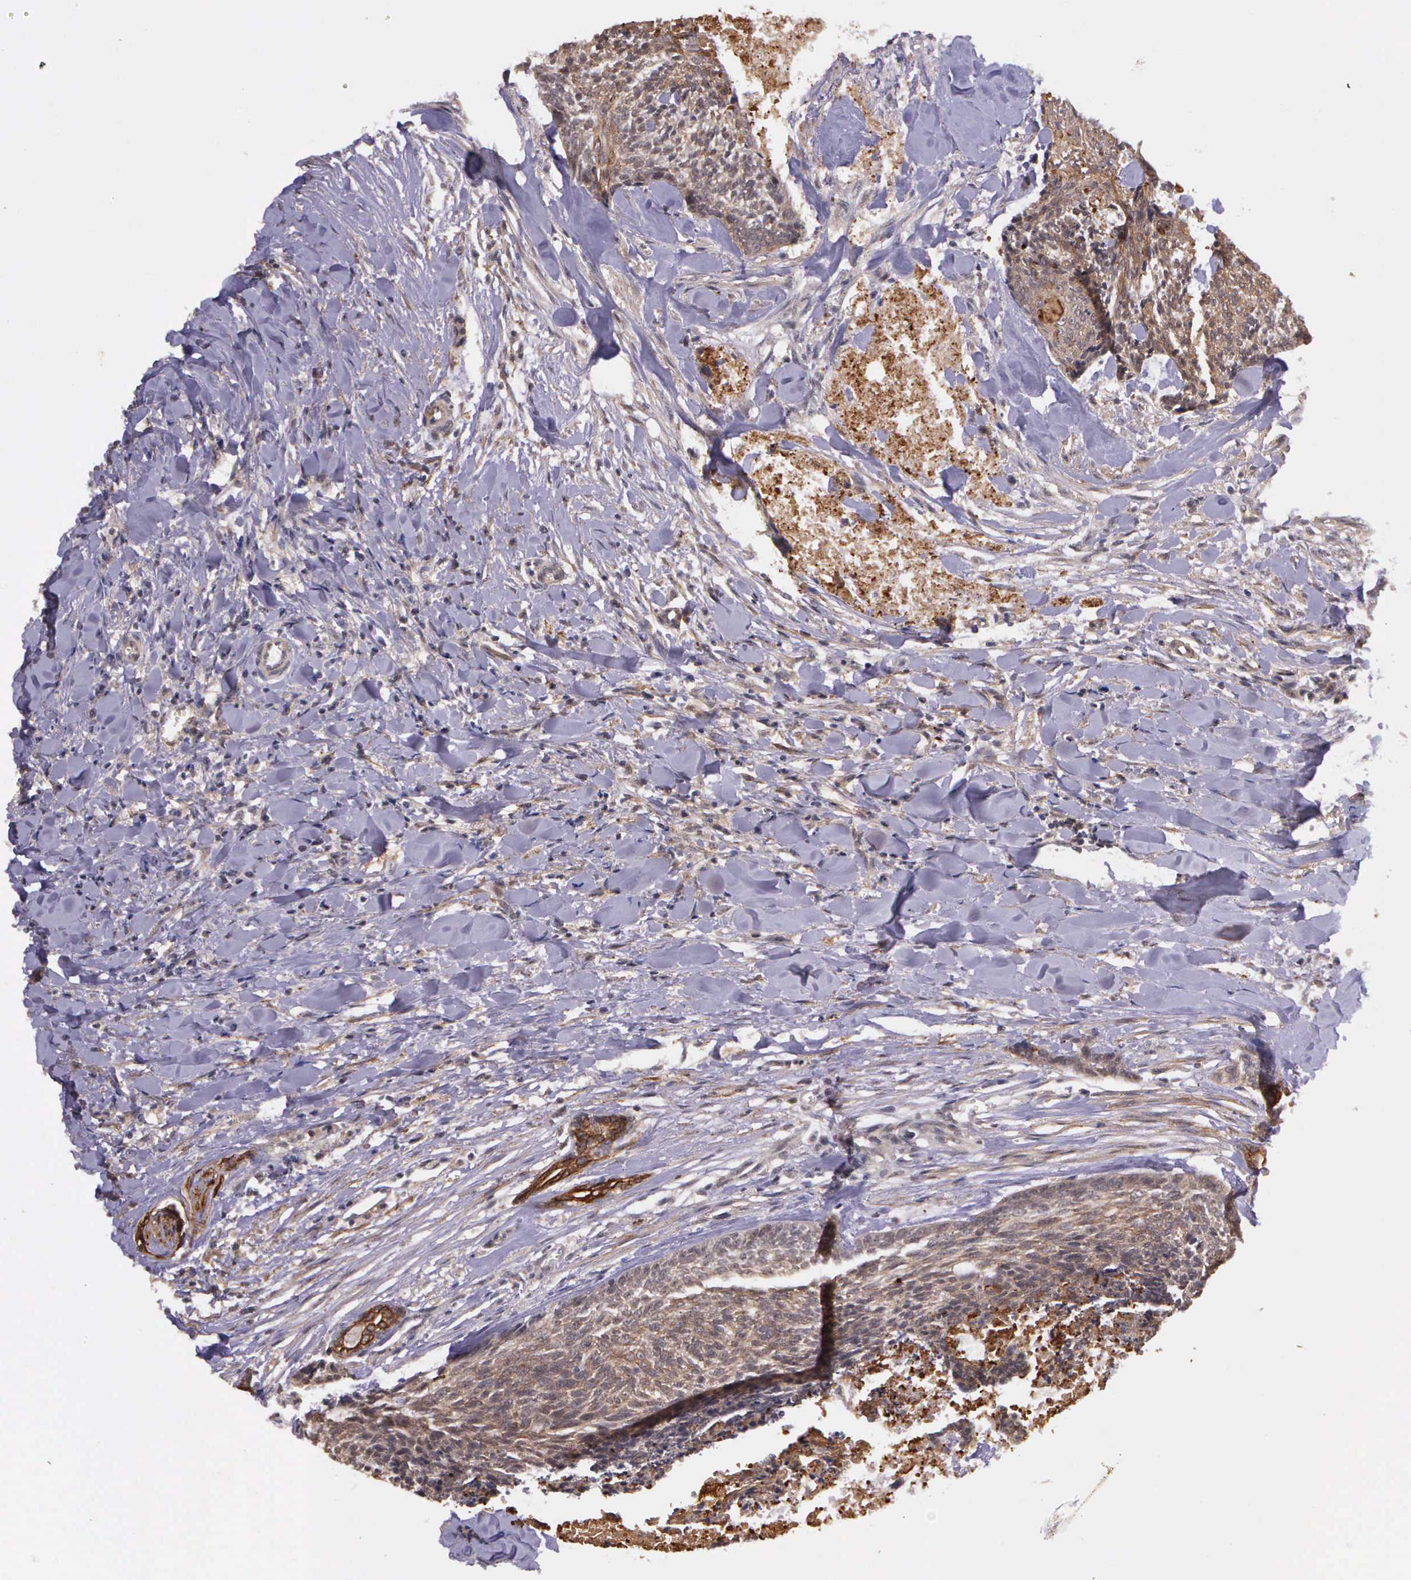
{"staining": {"intensity": "moderate", "quantity": ">75%", "location": "cytoplasmic/membranous"}, "tissue": "head and neck cancer", "cell_type": "Tumor cells", "image_type": "cancer", "snomed": [{"axis": "morphology", "description": "Squamous cell carcinoma, NOS"}, {"axis": "topography", "description": "Salivary gland"}, {"axis": "topography", "description": "Head-Neck"}], "caption": "DAB (3,3'-diaminobenzidine) immunohistochemical staining of head and neck squamous cell carcinoma demonstrates moderate cytoplasmic/membranous protein expression in approximately >75% of tumor cells.", "gene": "PRICKLE3", "patient": {"sex": "male", "age": 70}}